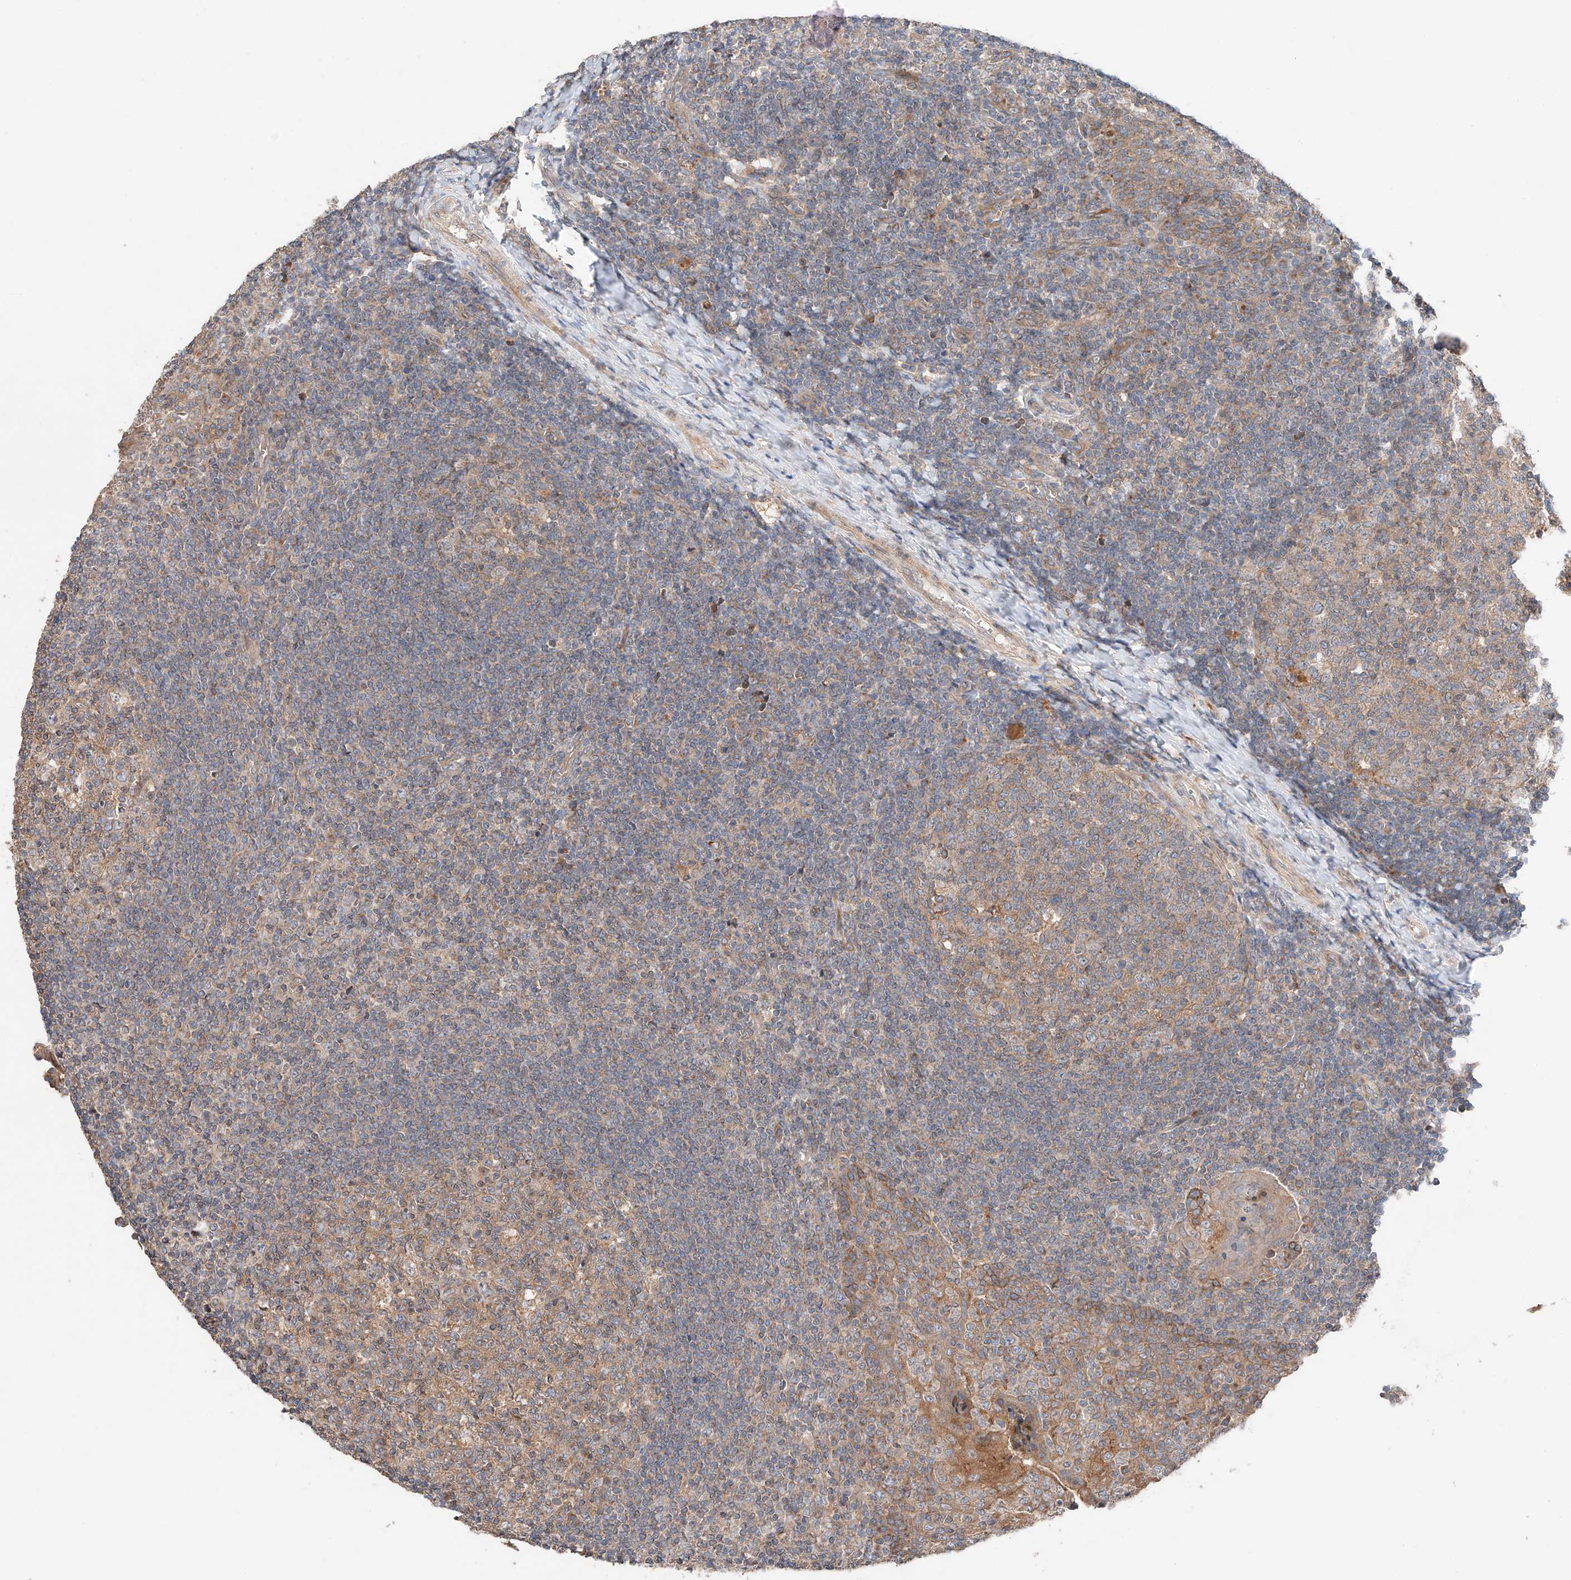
{"staining": {"intensity": "moderate", "quantity": ">75%", "location": "cytoplasmic/membranous"}, "tissue": "tonsil", "cell_type": "Germinal center cells", "image_type": "normal", "snomed": [{"axis": "morphology", "description": "Normal tissue, NOS"}, {"axis": "topography", "description": "Tonsil"}], "caption": "A brown stain highlights moderate cytoplasmic/membranous expression of a protein in germinal center cells of unremarkable tonsil. The protein is shown in brown color, while the nuclei are stained blue.", "gene": "XPNPEP1", "patient": {"sex": "female", "age": 19}}